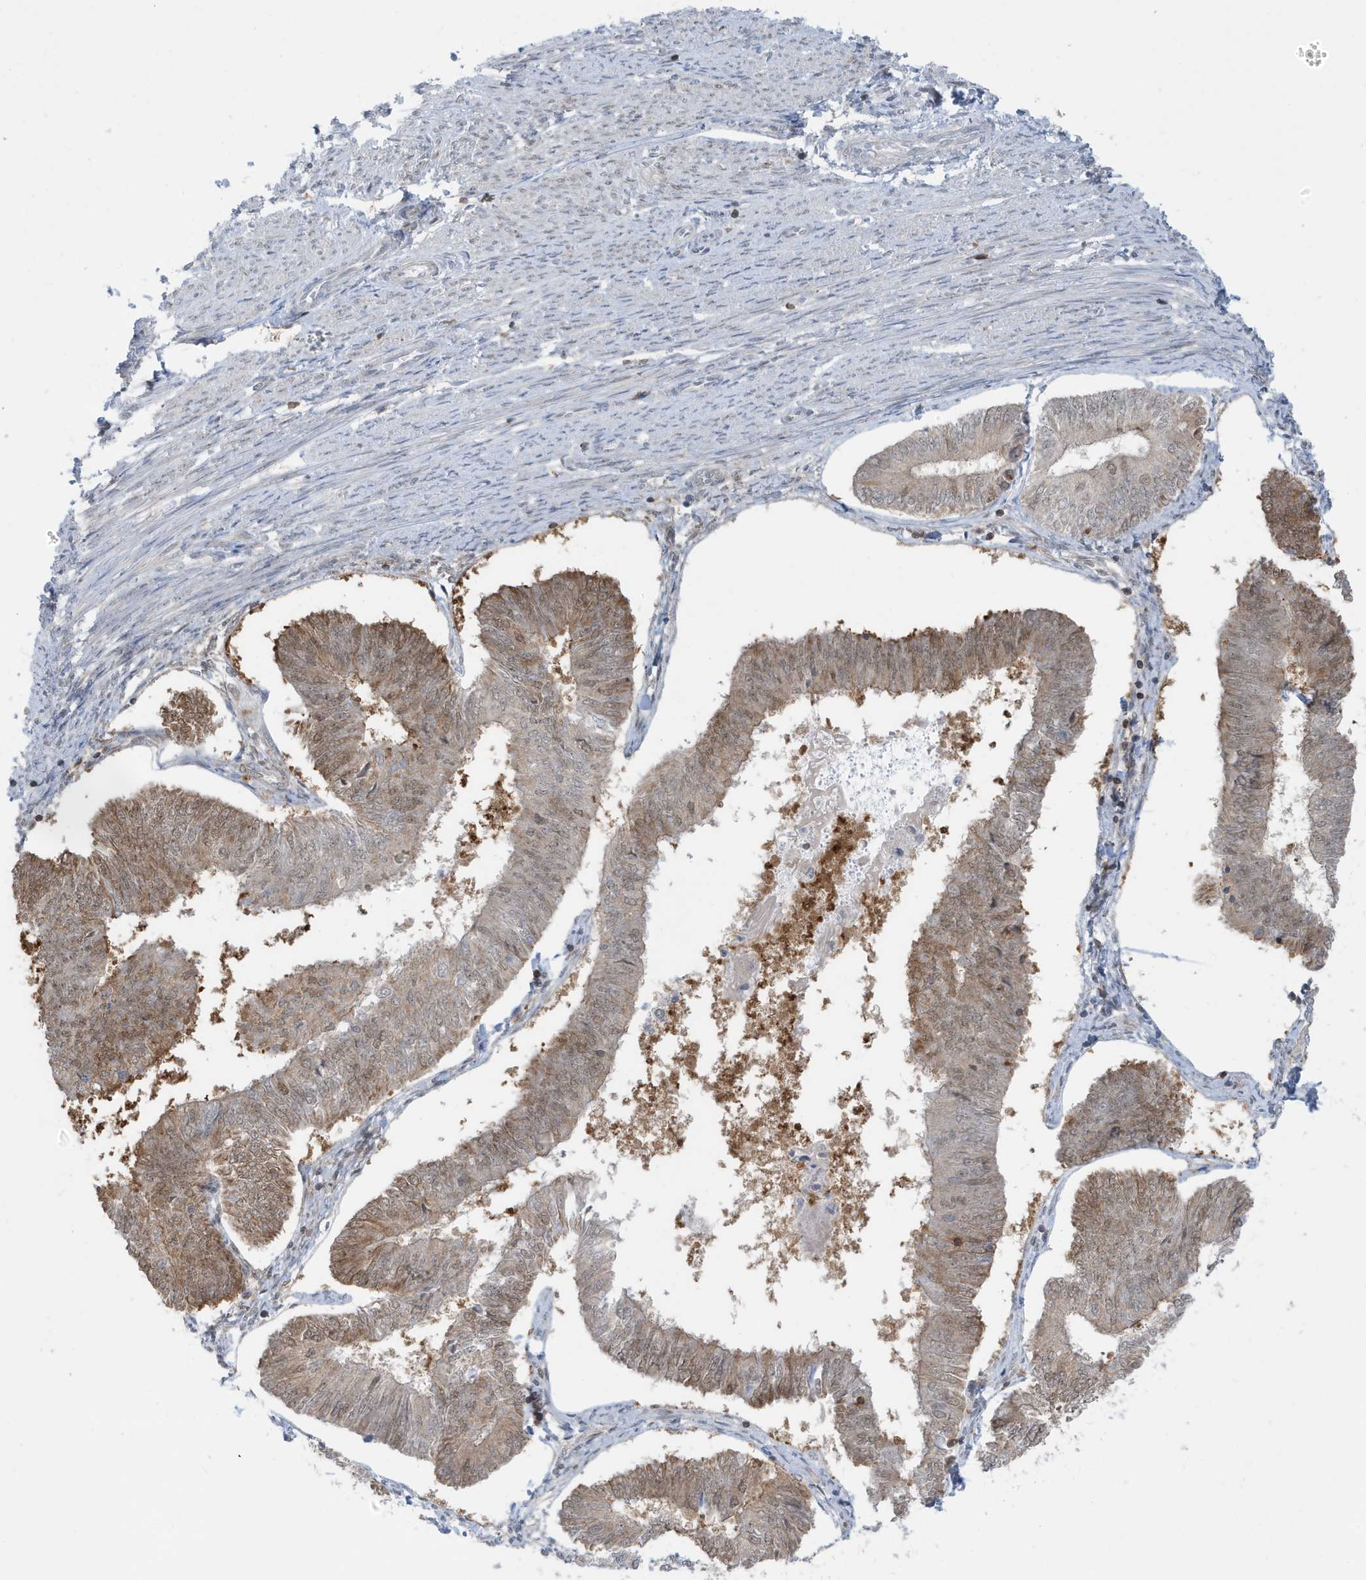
{"staining": {"intensity": "moderate", "quantity": "25%-75%", "location": "cytoplasmic/membranous"}, "tissue": "endometrial cancer", "cell_type": "Tumor cells", "image_type": "cancer", "snomed": [{"axis": "morphology", "description": "Adenocarcinoma, NOS"}, {"axis": "topography", "description": "Endometrium"}], "caption": "Immunohistochemical staining of adenocarcinoma (endometrial) demonstrates moderate cytoplasmic/membranous protein expression in approximately 25%-75% of tumor cells. (Stains: DAB (3,3'-diaminobenzidine) in brown, nuclei in blue, Microscopy: brightfield microscopy at high magnification).", "gene": "OGA", "patient": {"sex": "female", "age": 58}}